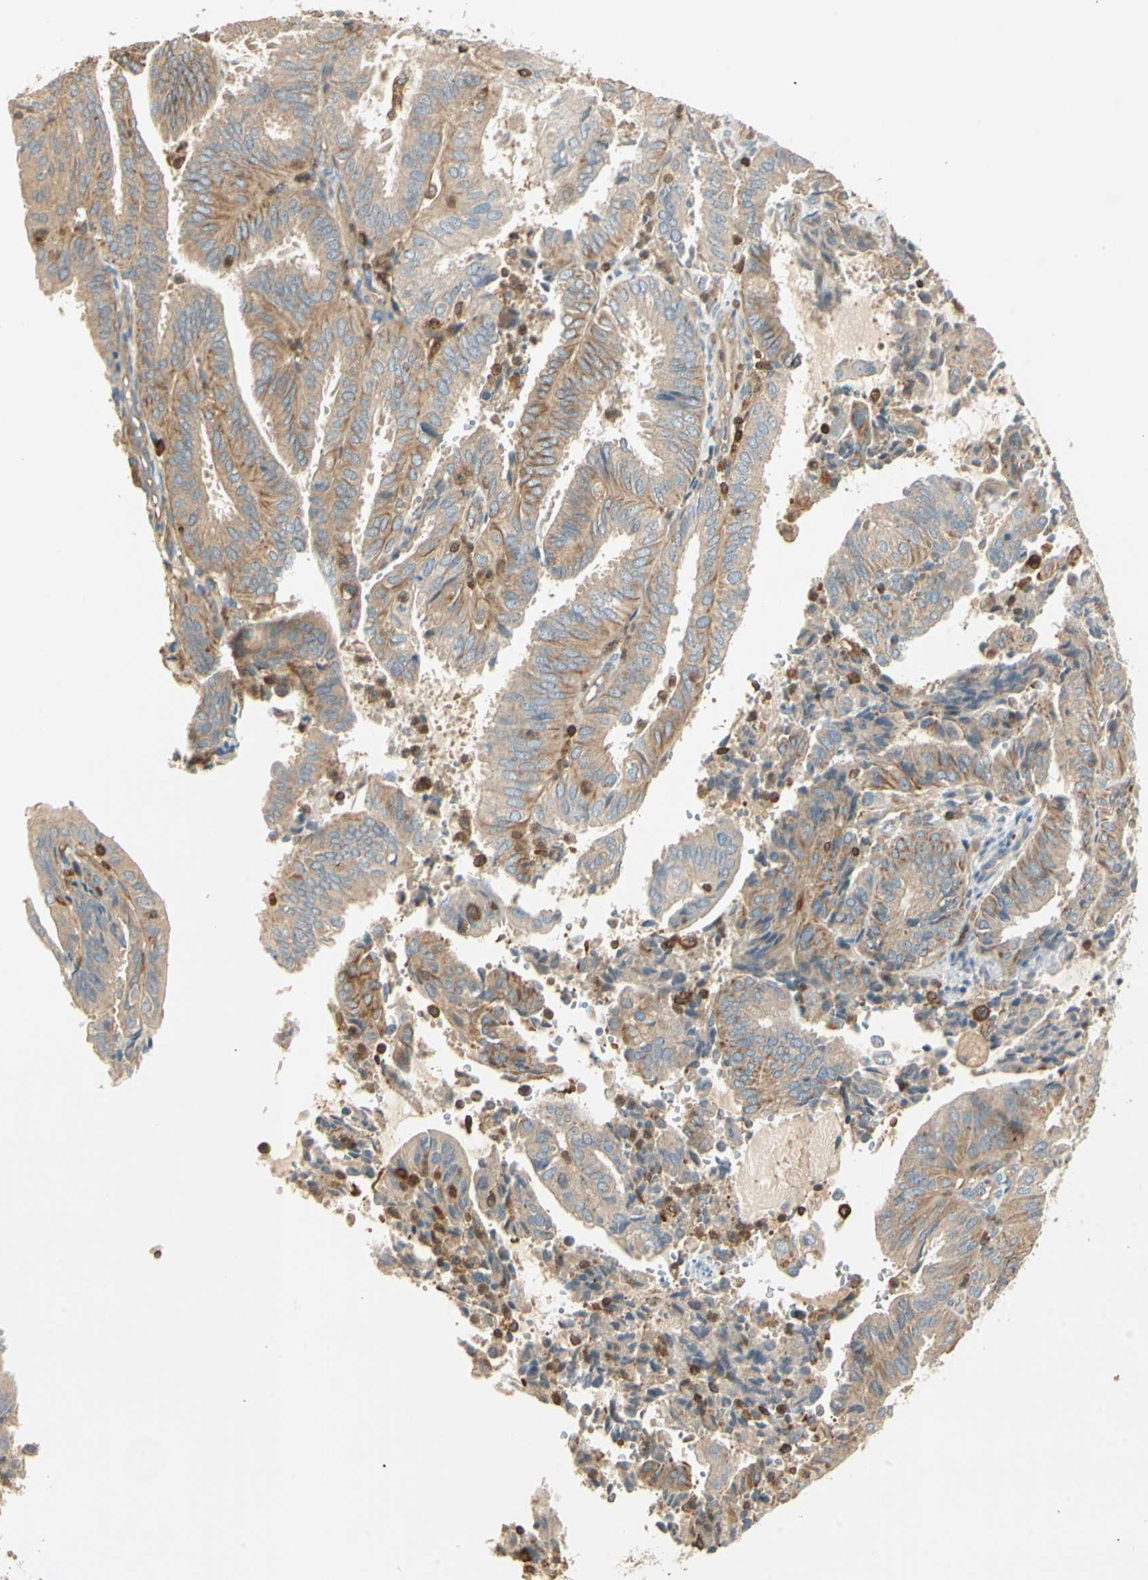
{"staining": {"intensity": "moderate", "quantity": ">75%", "location": "cytoplasmic/membranous"}, "tissue": "endometrial cancer", "cell_type": "Tumor cells", "image_type": "cancer", "snomed": [{"axis": "morphology", "description": "Adenocarcinoma, NOS"}, {"axis": "topography", "description": "Uterus"}], "caption": "High-power microscopy captured an IHC micrograph of endometrial adenocarcinoma, revealing moderate cytoplasmic/membranous positivity in approximately >75% of tumor cells.", "gene": "CRLF3", "patient": {"sex": "female", "age": 60}}